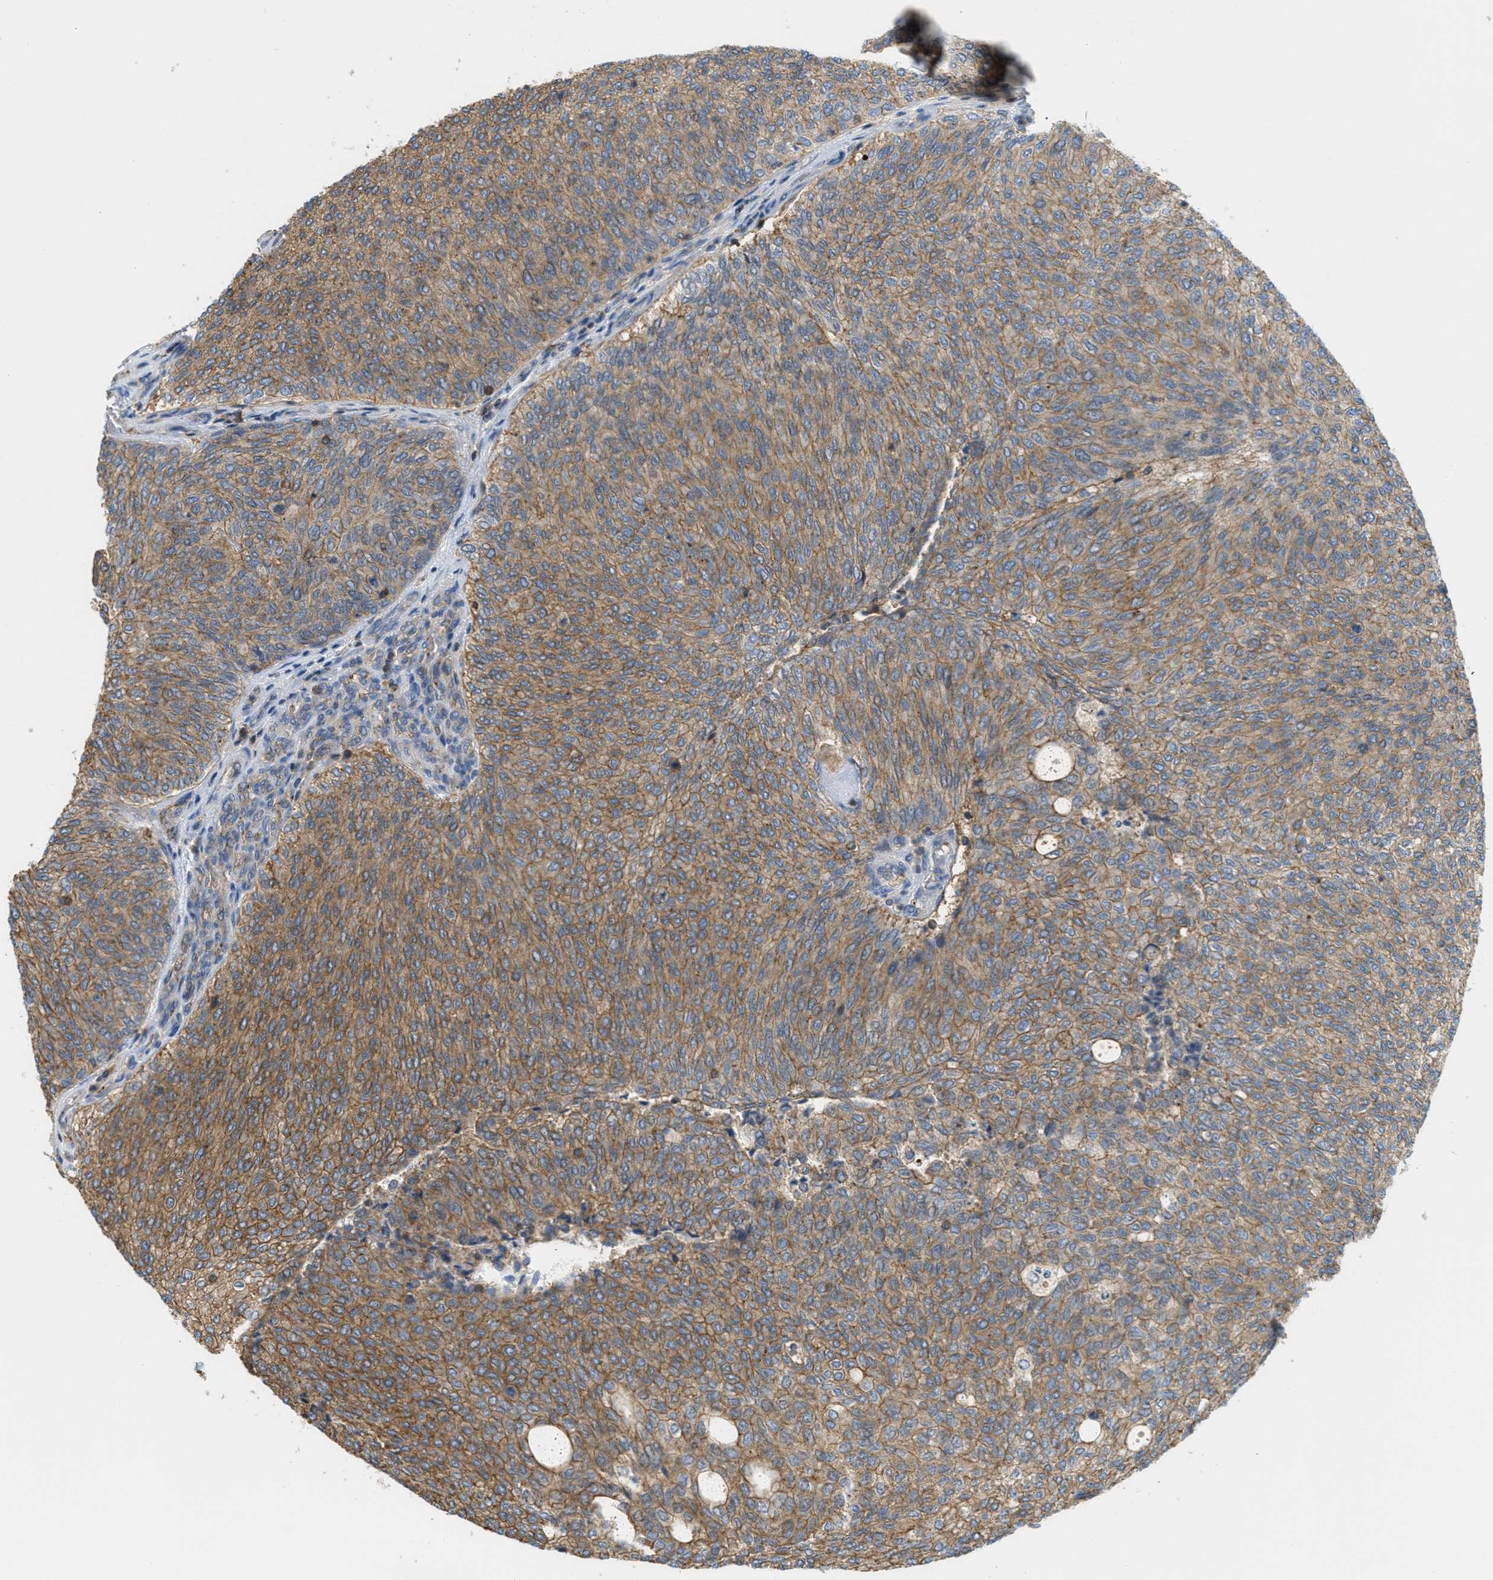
{"staining": {"intensity": "moderate", "quantity": "25%-75%", "location": "cytoplasmic/membranous"}, "tissue": "urothelial cancer", "cell_type": "Tumor cells", "image_type": "cancer", "snomed": [{"axis": "morphology", "description": "Urothelial carcinoma, Low grade"}, {"axis": "topography", "description": "Urinary bladder"}], "caption": "Tumor cells show moderate cytoplasmic/membranous staining in approximately 25%-75% of cells in low-grade urothelial carcinoma.", "gene": "GRIK2", "patient": {"sex": "female", "age": 79}}